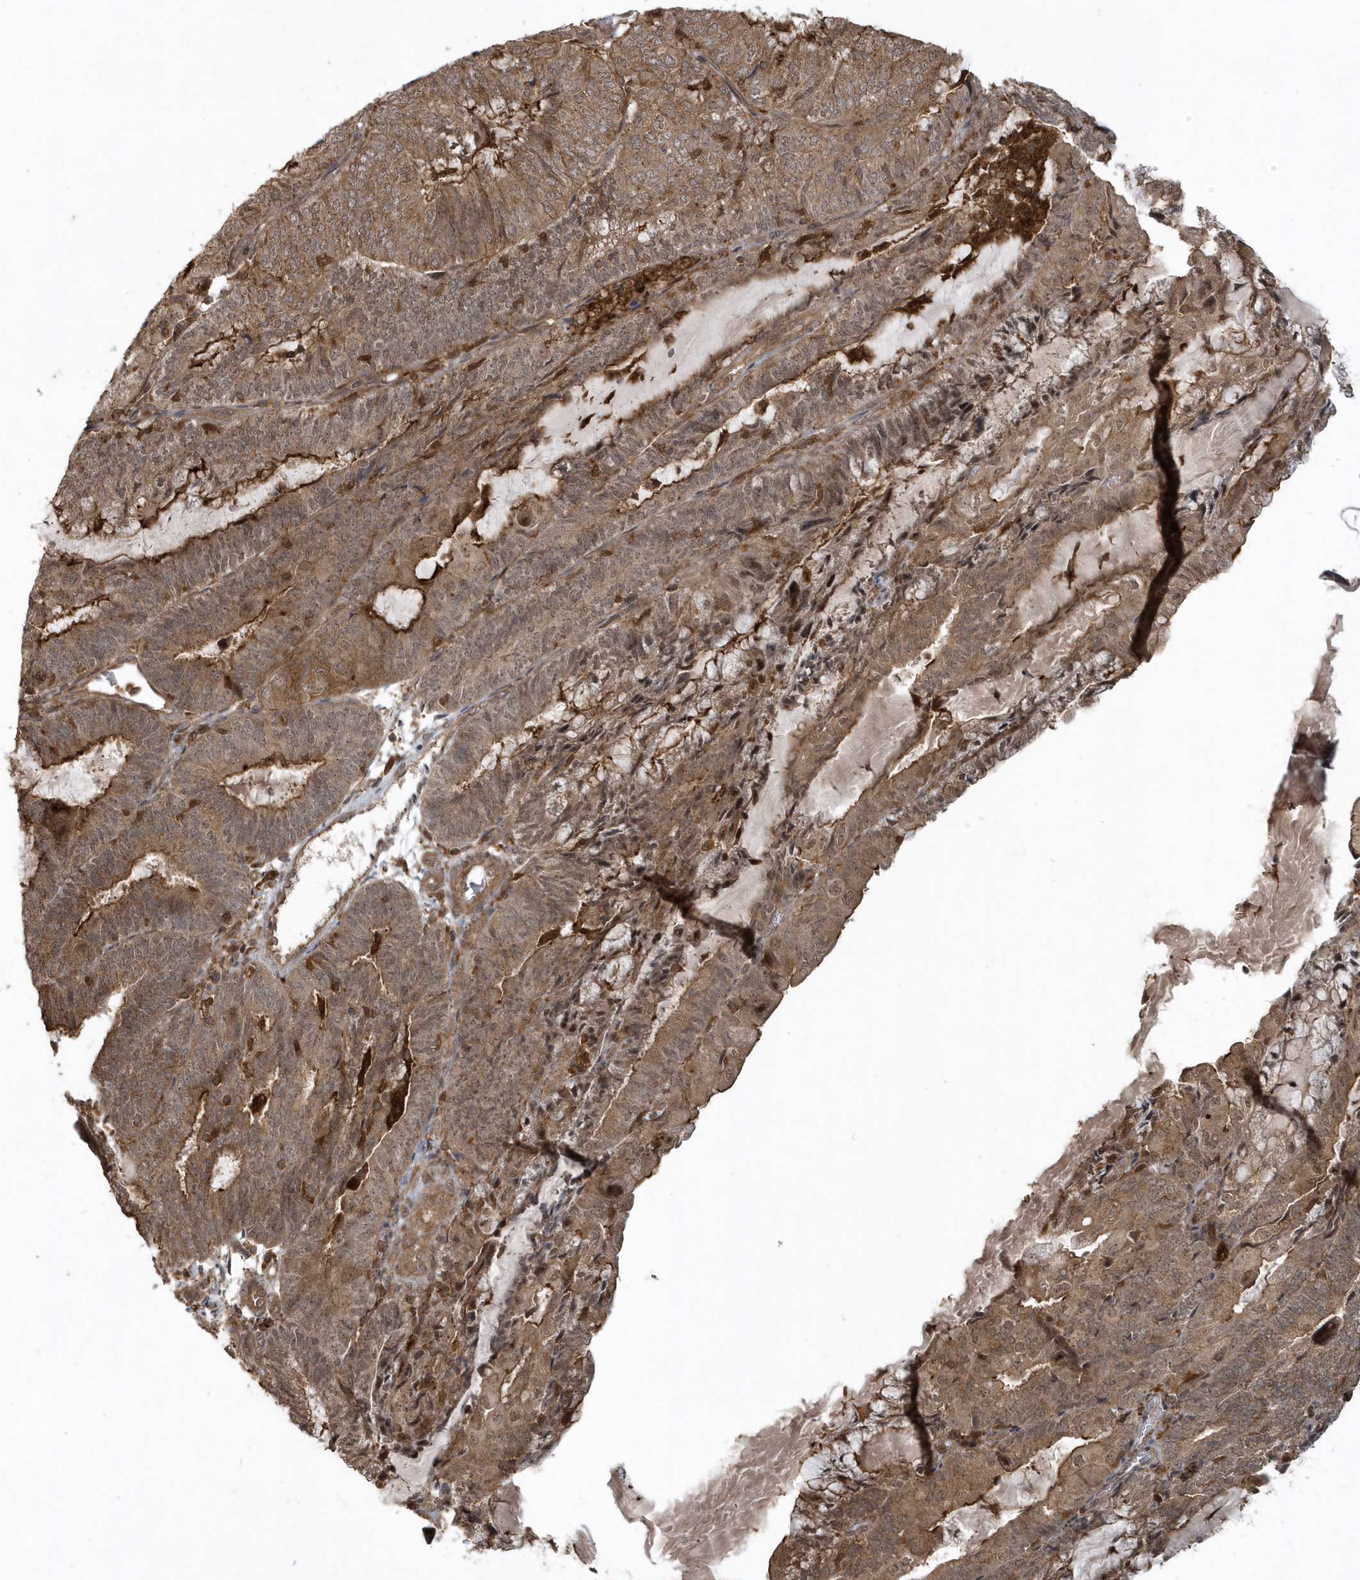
{"staining": {"intensity": "strong", "quantity": ">75%", "location": "cytoplasmic/membranous"}, "tissue": "endometrial cancer", "cell_type": "Tumor cells", "image_type": "cancer", "snomed": [{"axis": "morphology", "description": "Adenocarcinoma, NOS"}, {"axis": "topography", "description": "Endometrium"}], "caption": "Human endometrial adenocarcinoma stained with a protein marker reveals strong staining in tumor cells.", "gene": "LACC1", "patient": {"sex": "female", "age": 81}}